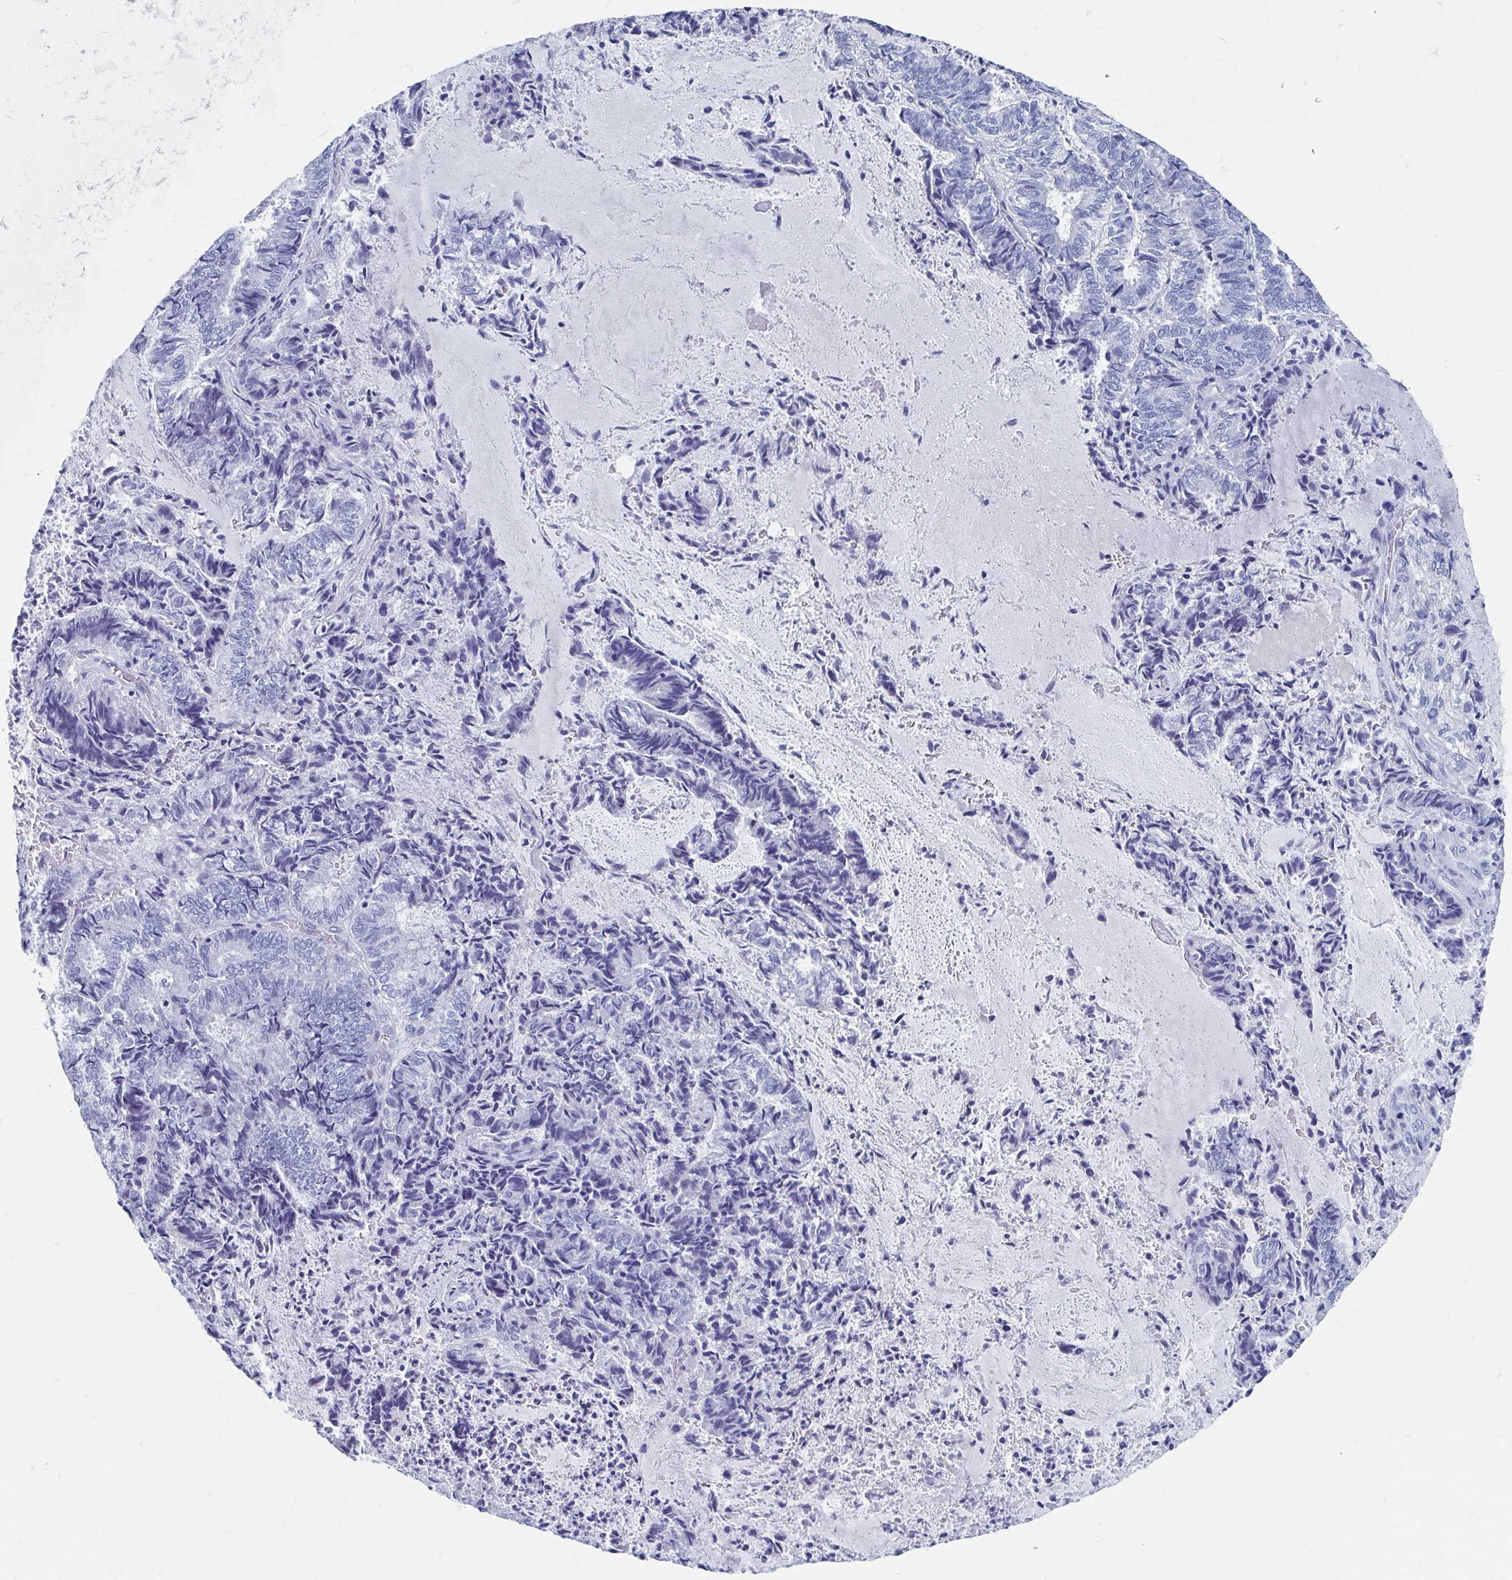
{"staining": {"intensity": "negative", "quantity": "none", "location": "none"}, "tissue": "endometrial cancer", "cell_type": "Tumor cells", "image_type": "cancer", "snomed": [{"axis": "morphology", "description": "Adenocarcinoma, NOS"}, {"axis": "topography", "description": "Endometrium"}], "caption": "Endometrial cancer was stained to show a protein in brown. There is no significant positivity in tumor cells.", "gene": "C10orf53", "patient": {"sex": "female", "age": 80}}